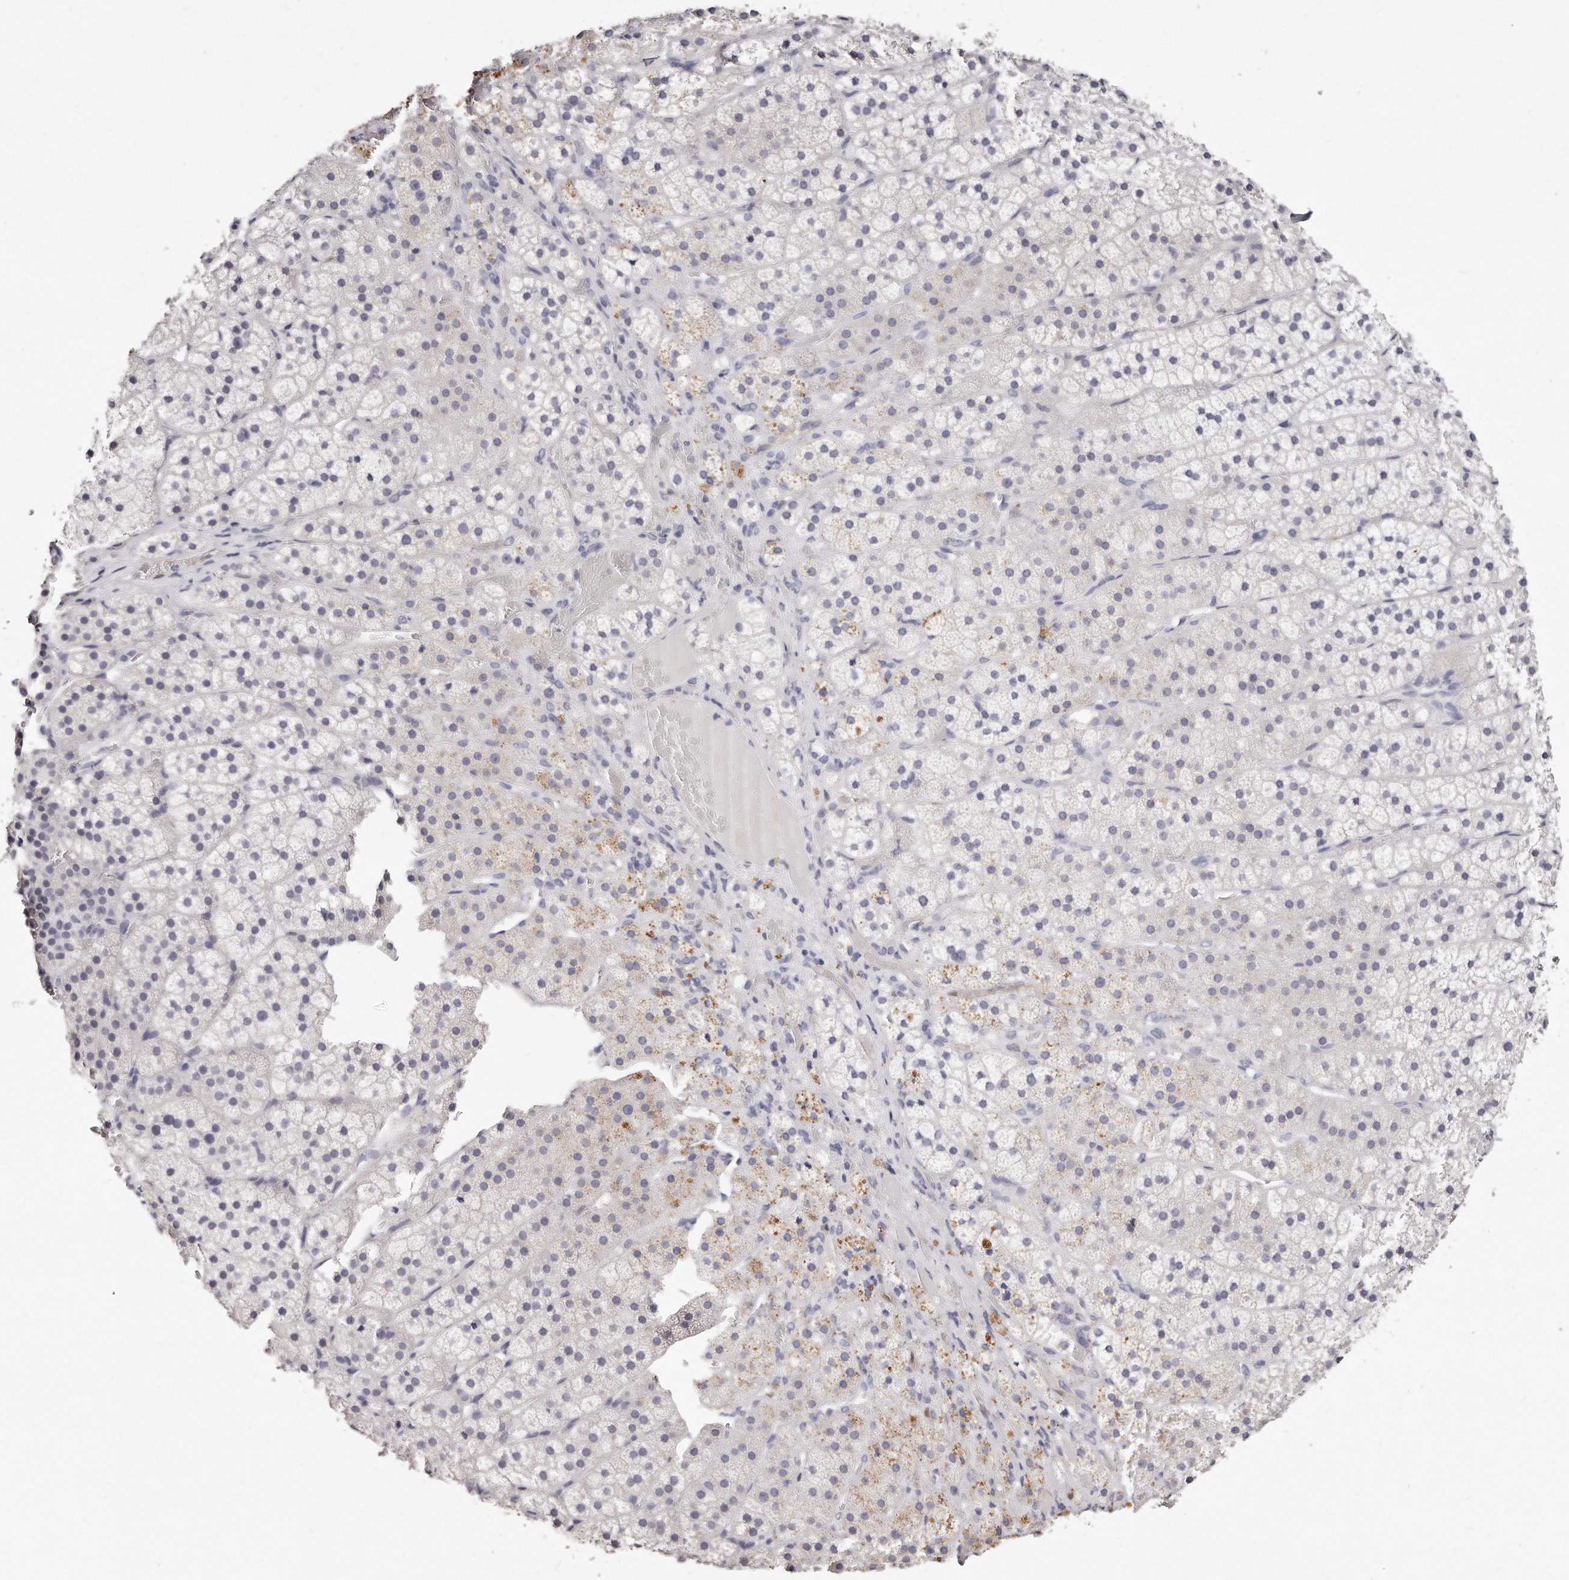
{"staining": {"intensity": "negative", "quantity": "none", "location": "none"}, "tissue": "adrenal gland", "cell_type": "Glandular cells", "image_type": "normal", "snomed": [{"axis": "morphology", "description": "Normal tissue, NOS"}, {"axis": "topography", "description": "Adrenal gland"}], "caption": "DAB immunohistochemical staining of benign human adrenal gland exhibits no significant staining in glandular cells.", "gene": "GDA", "patient": {"sex": "female", "age": 44}}